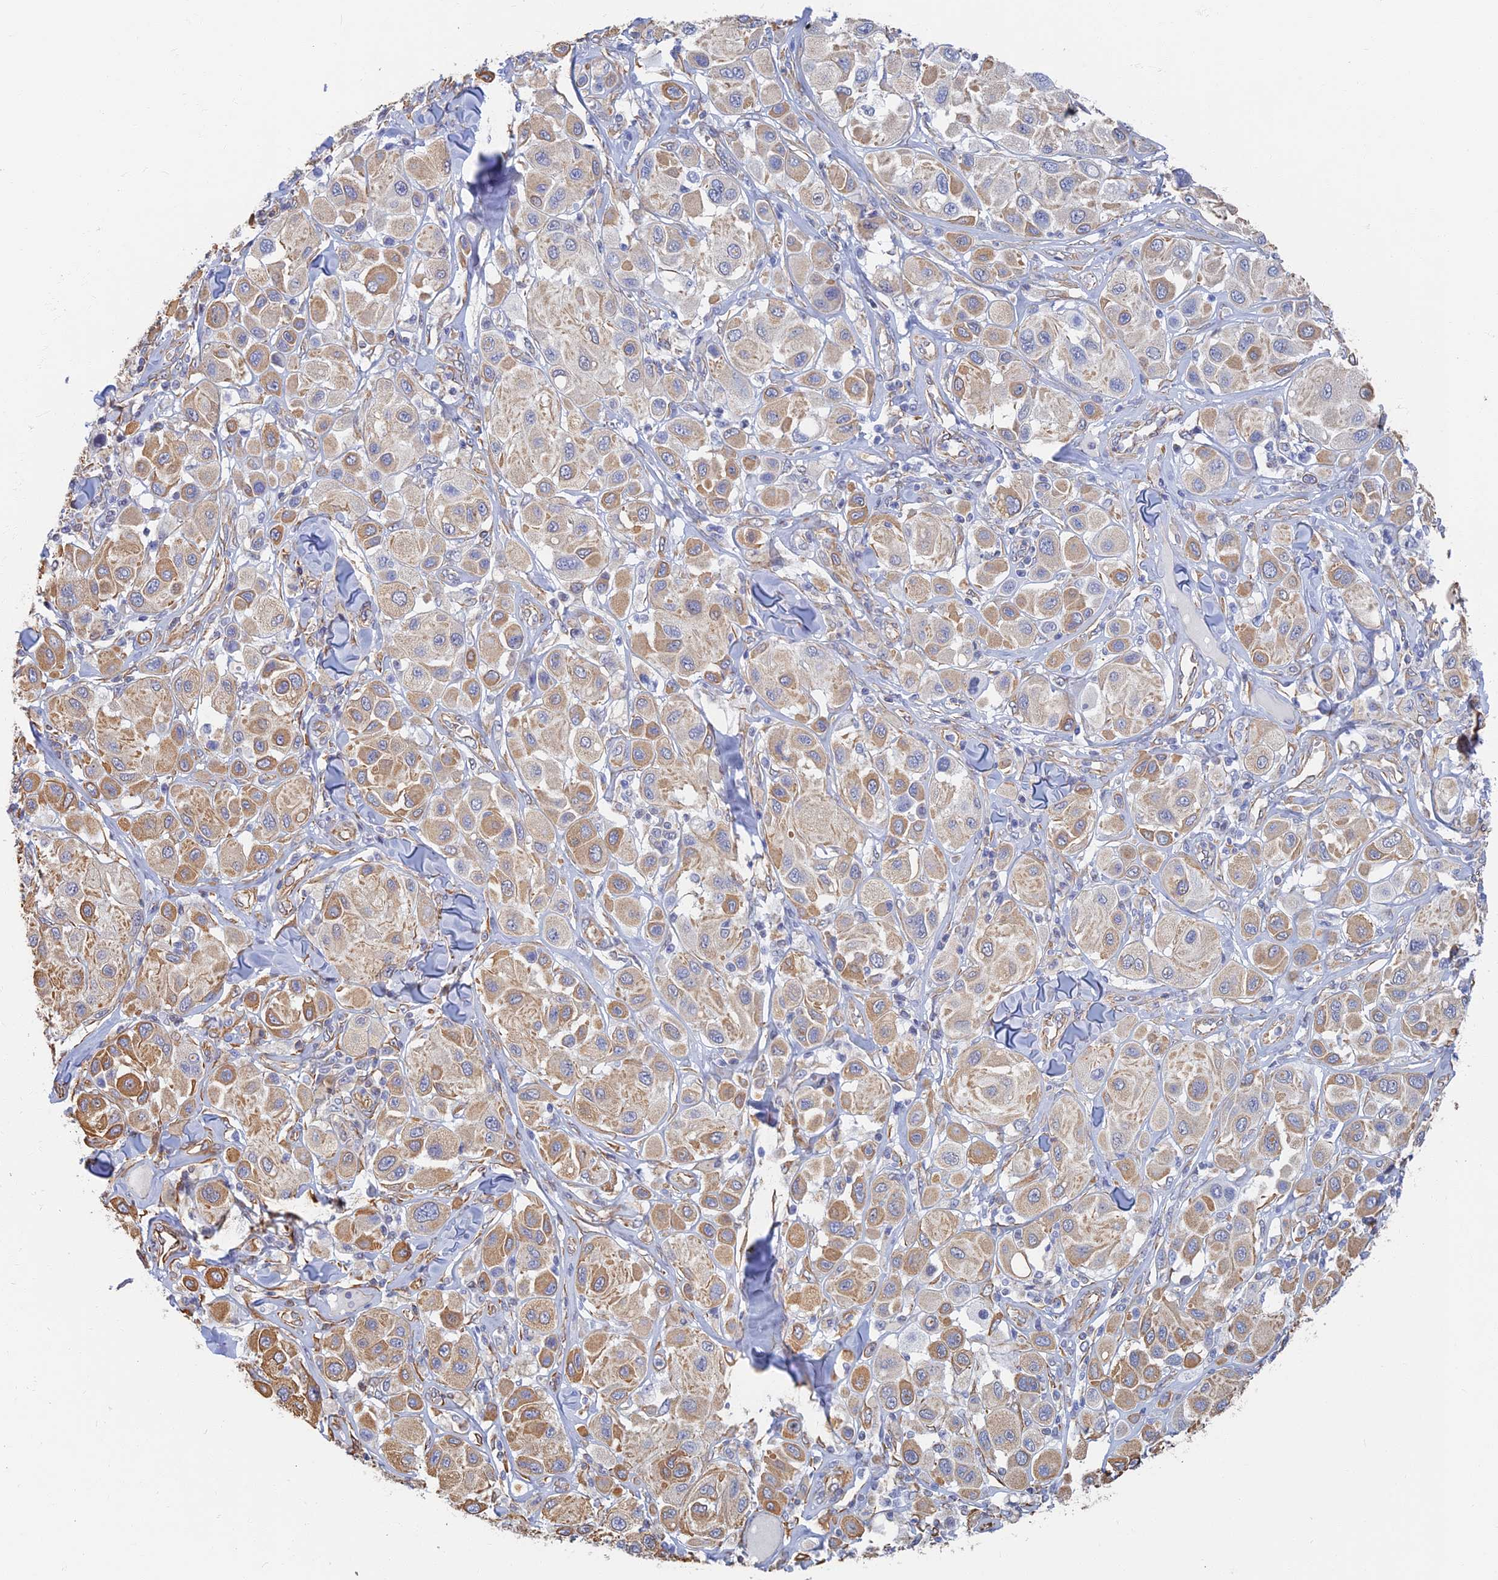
{"staining": {"intensity": "moderate", "quantity": ">75%", "location": "cytoplasmic/membranous"}, "tissue": "melanoma", "cell_type": "Tumor cells", "image_type": "cancer", "snomed": [{"axis": "morphology", "description": "Malignant melanoma, Metastatic site"}, {"axis": "topography", "description": "Skin"}], "caption": "This histopathology image displays immunohistochemistry staining of melanoma, with medium moderate cytoplasmic/membranous expression in approximately >75% of tumor cells.", "gene": "RMC1", "patient": {"sex": "male", "age": 41}}